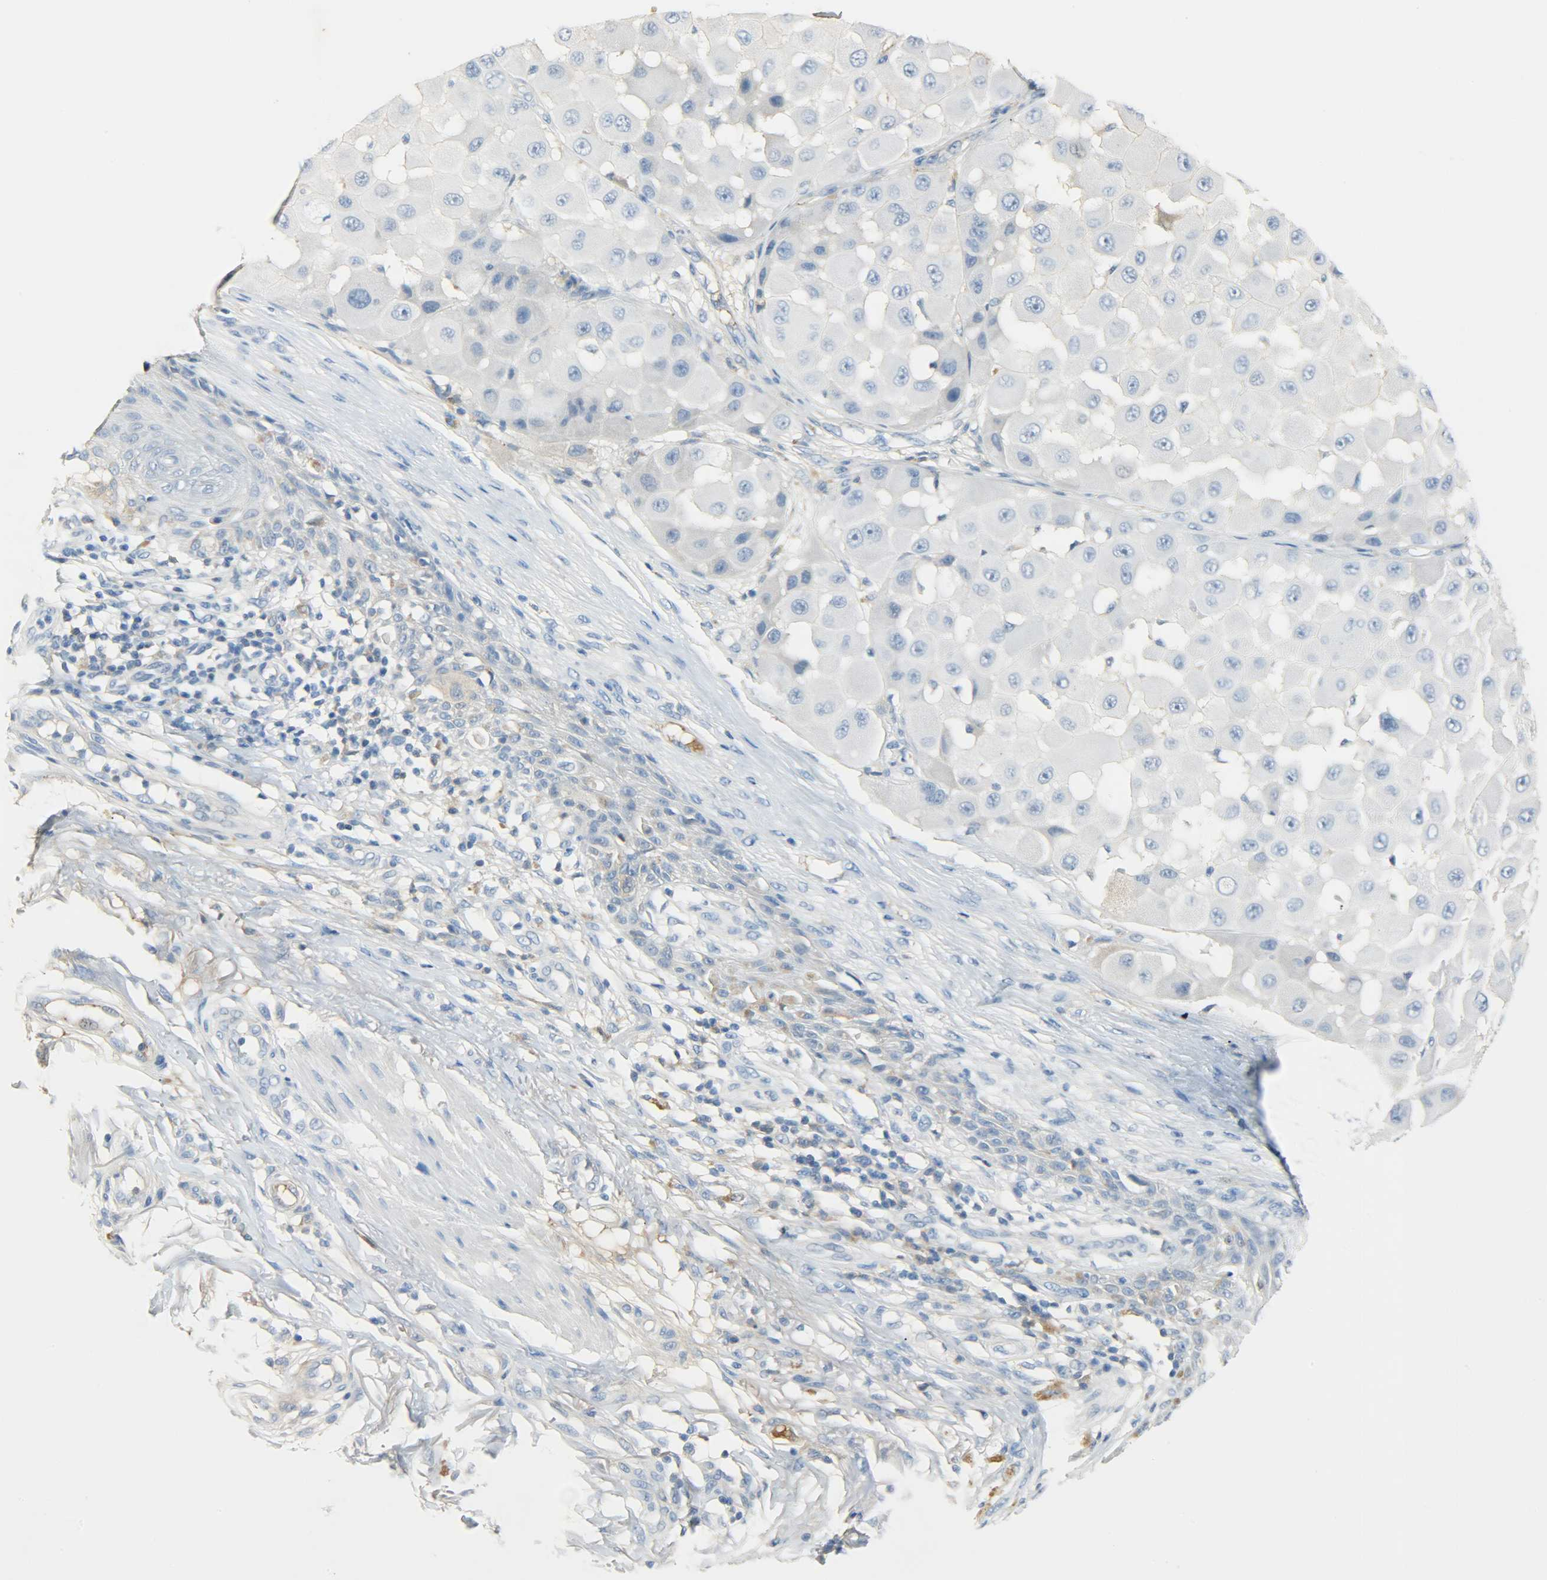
{"staining": {"intensity": "negative", "quantity": "none", "location": "none"}, "tissue": "melanoma", "cell_type": "Tumor cells", "image_type": "cancer", "snomed": [{"axis": "morphology", "description": "Malignant melanoma, NOS"}, {"axis": "topography", "description": "Skin"}], "caption": "A micrograph of human malignant melanoma is negative for staining in tumor cells. The staining was performed using DAB (3,3'-diaminobenzidine) to visualize the protein expression in brown, while the nuclei were stained in blue with hematoxylin (Magnification: 20x).", "gene": "CRP", "patient": {"sex": "female", "age": 81}}